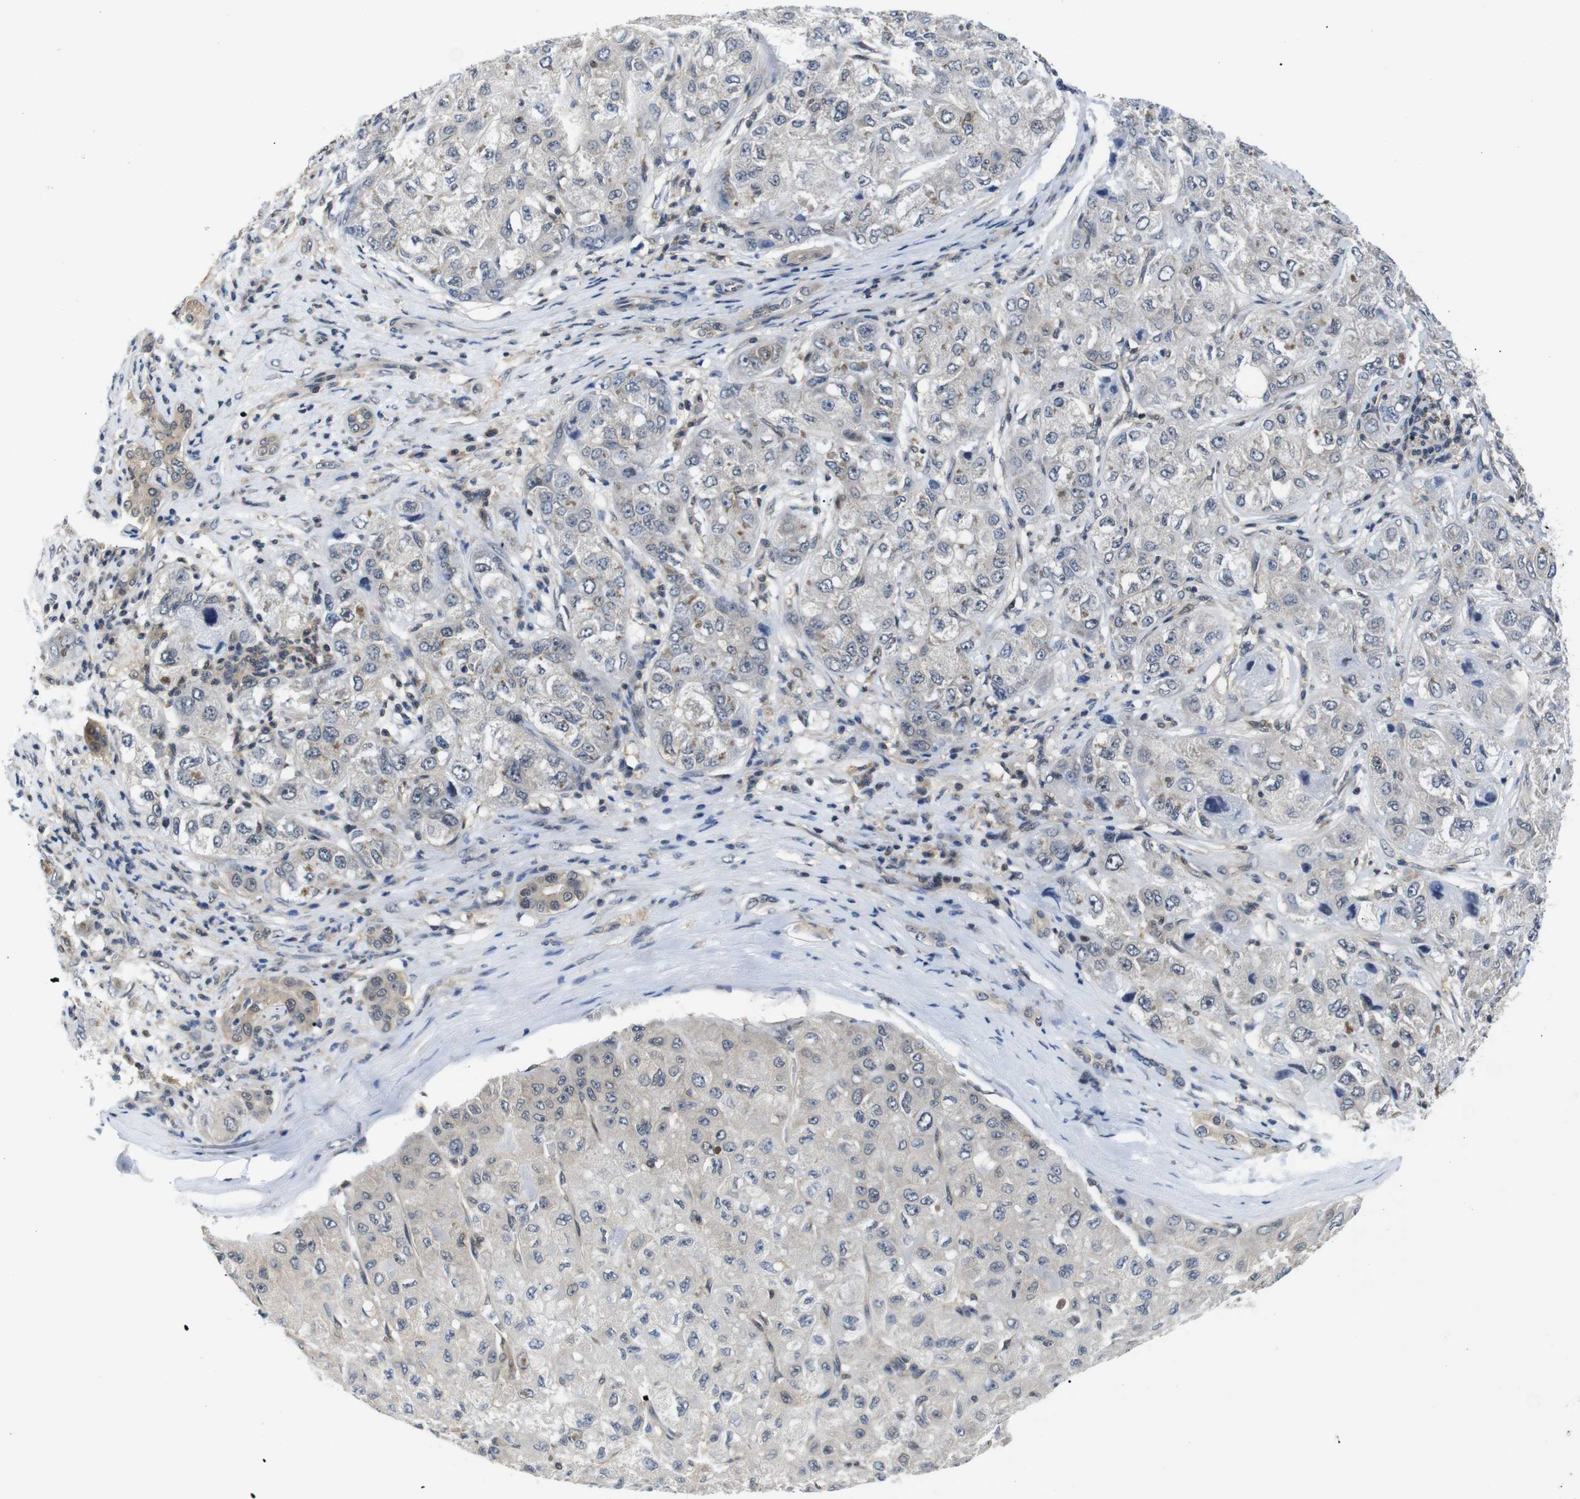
{"staining": {"intensity": "negative", "quantity": "none", "location": "none"}, "tissue": "liver cancer", "cell_type": "Tumor cells", "image_type": "cancer", "snomed": [{"axis": "morphology", "description": "Carcinoma, Hepatocellular, NOS"}, {"axis": "topography", "description": "Liver"}], "caption": "The immunohistochemistry histopathology image has no significant positivity in tumor cells of liver cancer tissue. The staining is performed using DAB (3,3'-diaminobenzidine) brown chromogen with nuclei counter-stained in using hematoxylin.", "gene": "UBXN1", "patient": {"sex": "male", "age": 80}}